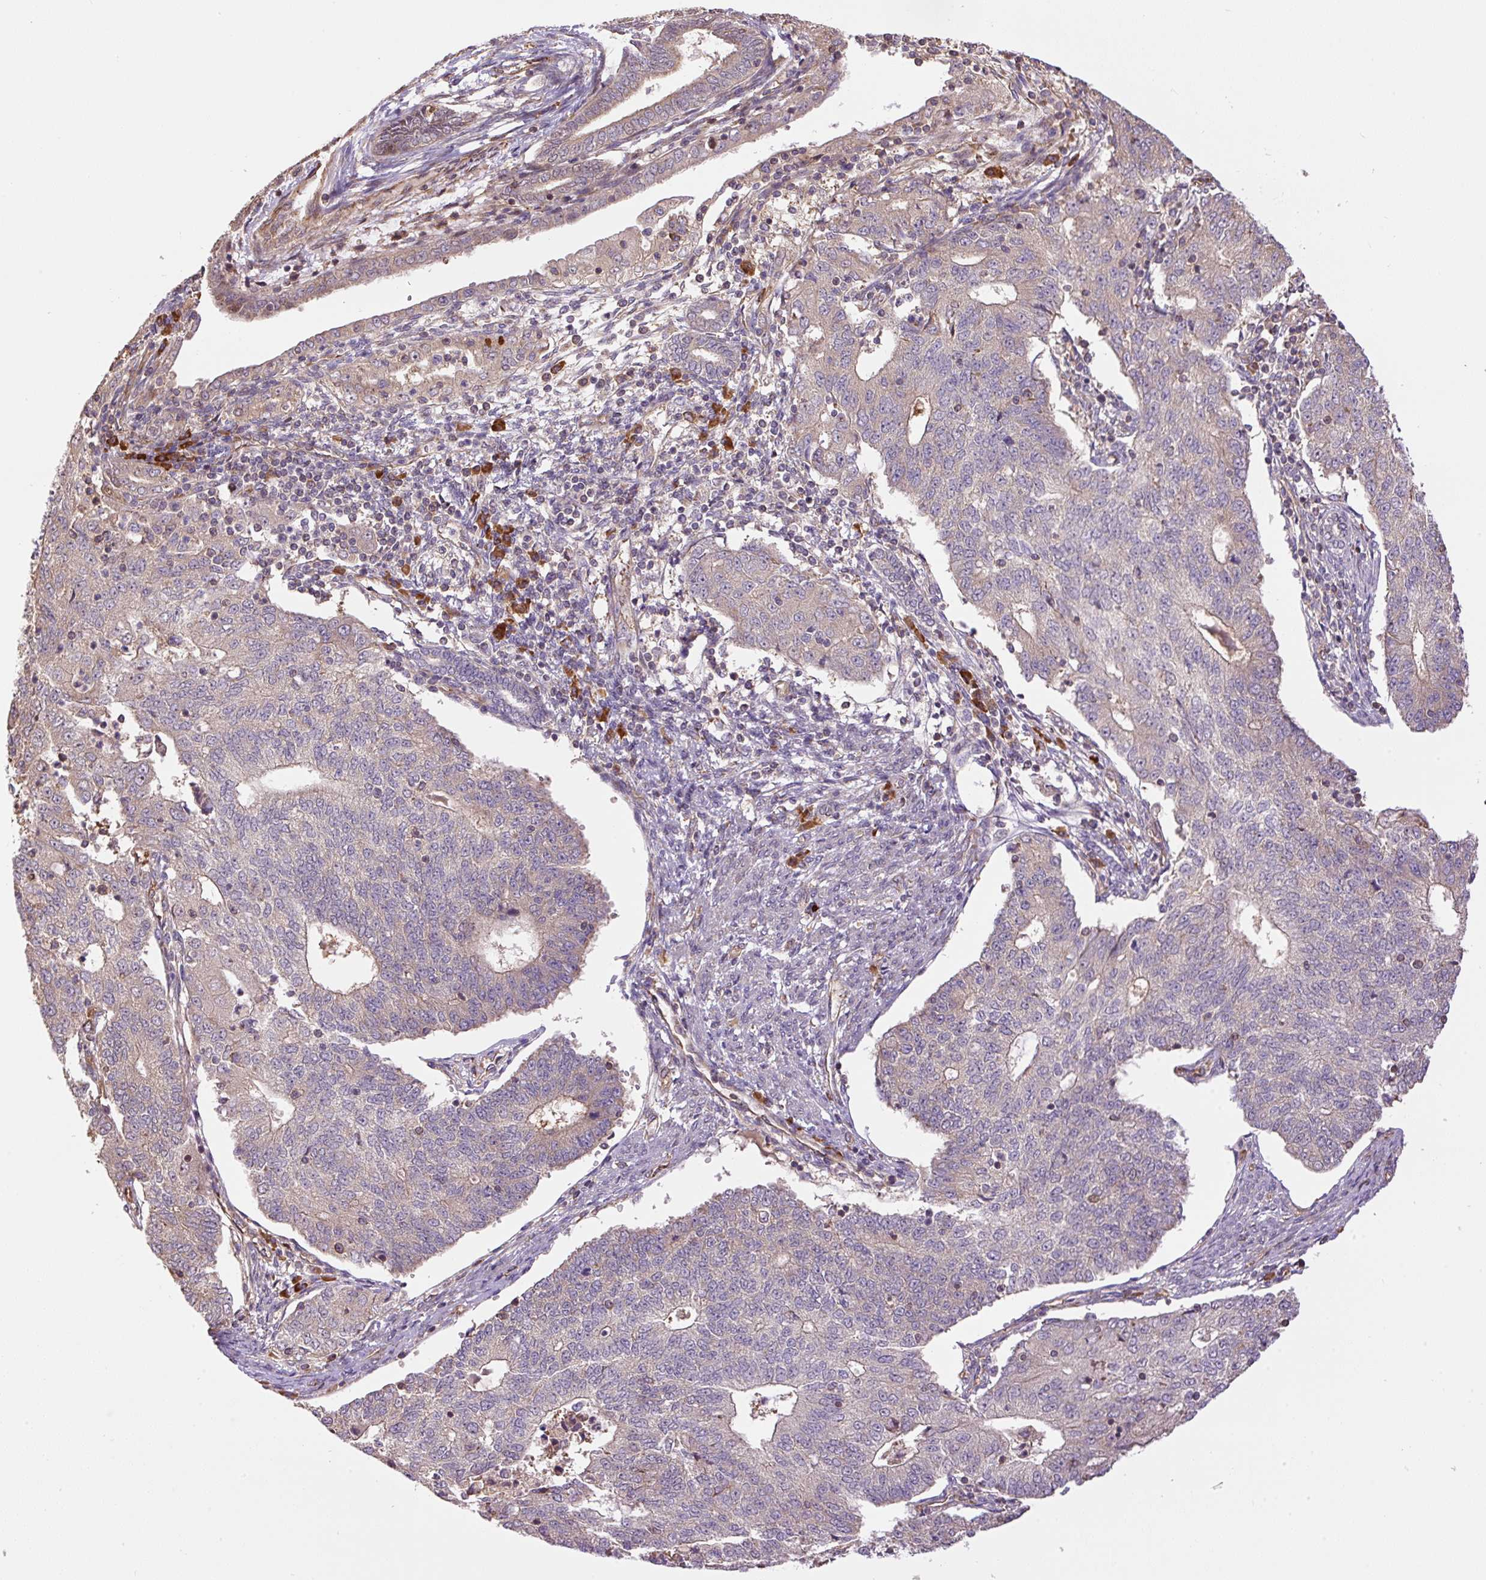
{"staining": {"intensity": "weak", "quantity": "<25%", "location": "cytoplasmic/membranous"}, "tissue": "endometrial cancer", "cell_type": "Tumor cells", "image_type": "cancer", "snomed": [{"axis": "morphology", "description": "Adenocarcinoma, NOS"}, {"axis": "topography", "description": "Endometrium"}], "caption": "DAB (3,3'-diaminobenzidine) immunohistochemical staining of human endometrial cancer demonstrates no significant positivity in tumor cells.", "gene": "PPME1", "patient": {"sex": "female", "age": 56}}